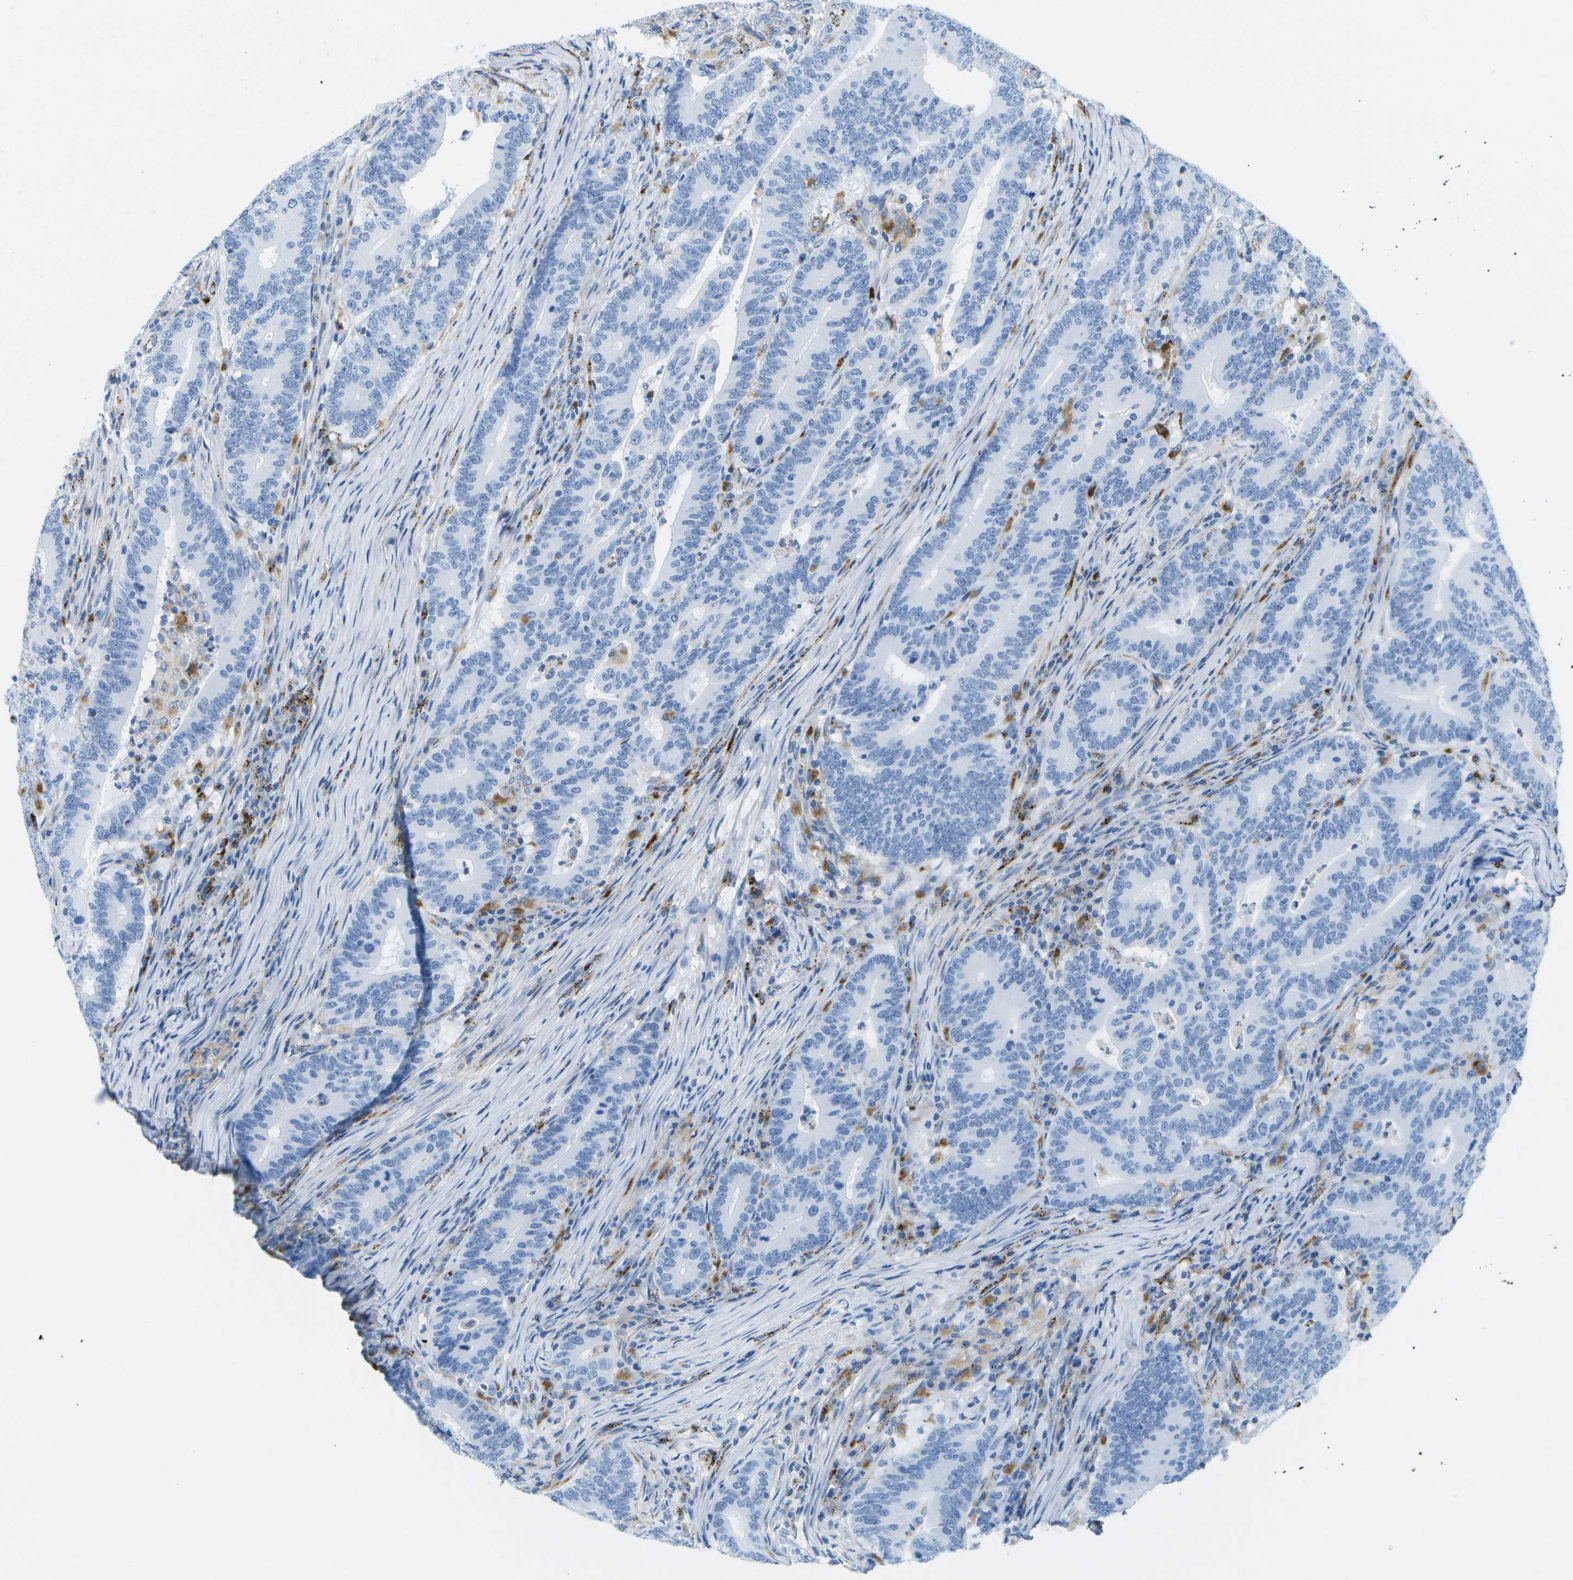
{"staining": {"intensity": "negative", "quantity": "none", "location": "none"}, "tissue": "colorectal cancer", "cell_type": "Tumor cells", "image_type": "cancer", "snomed": [{"axis": "morphology", "description": "Normal tissue, NOS"}, {"axis": "morphology", "description": "Adenocarcinoma, NOS"}, {"axis": "topography", "description": "Colon"}], "caption": "Photomicrograph shows no significant protein expression in tumor cells of colorectal adenocarcinoma. (IHC, brightfield microscopy, high magnification).", "gene": "PRCP", "patient": {"sex": "female", "age": 66}}